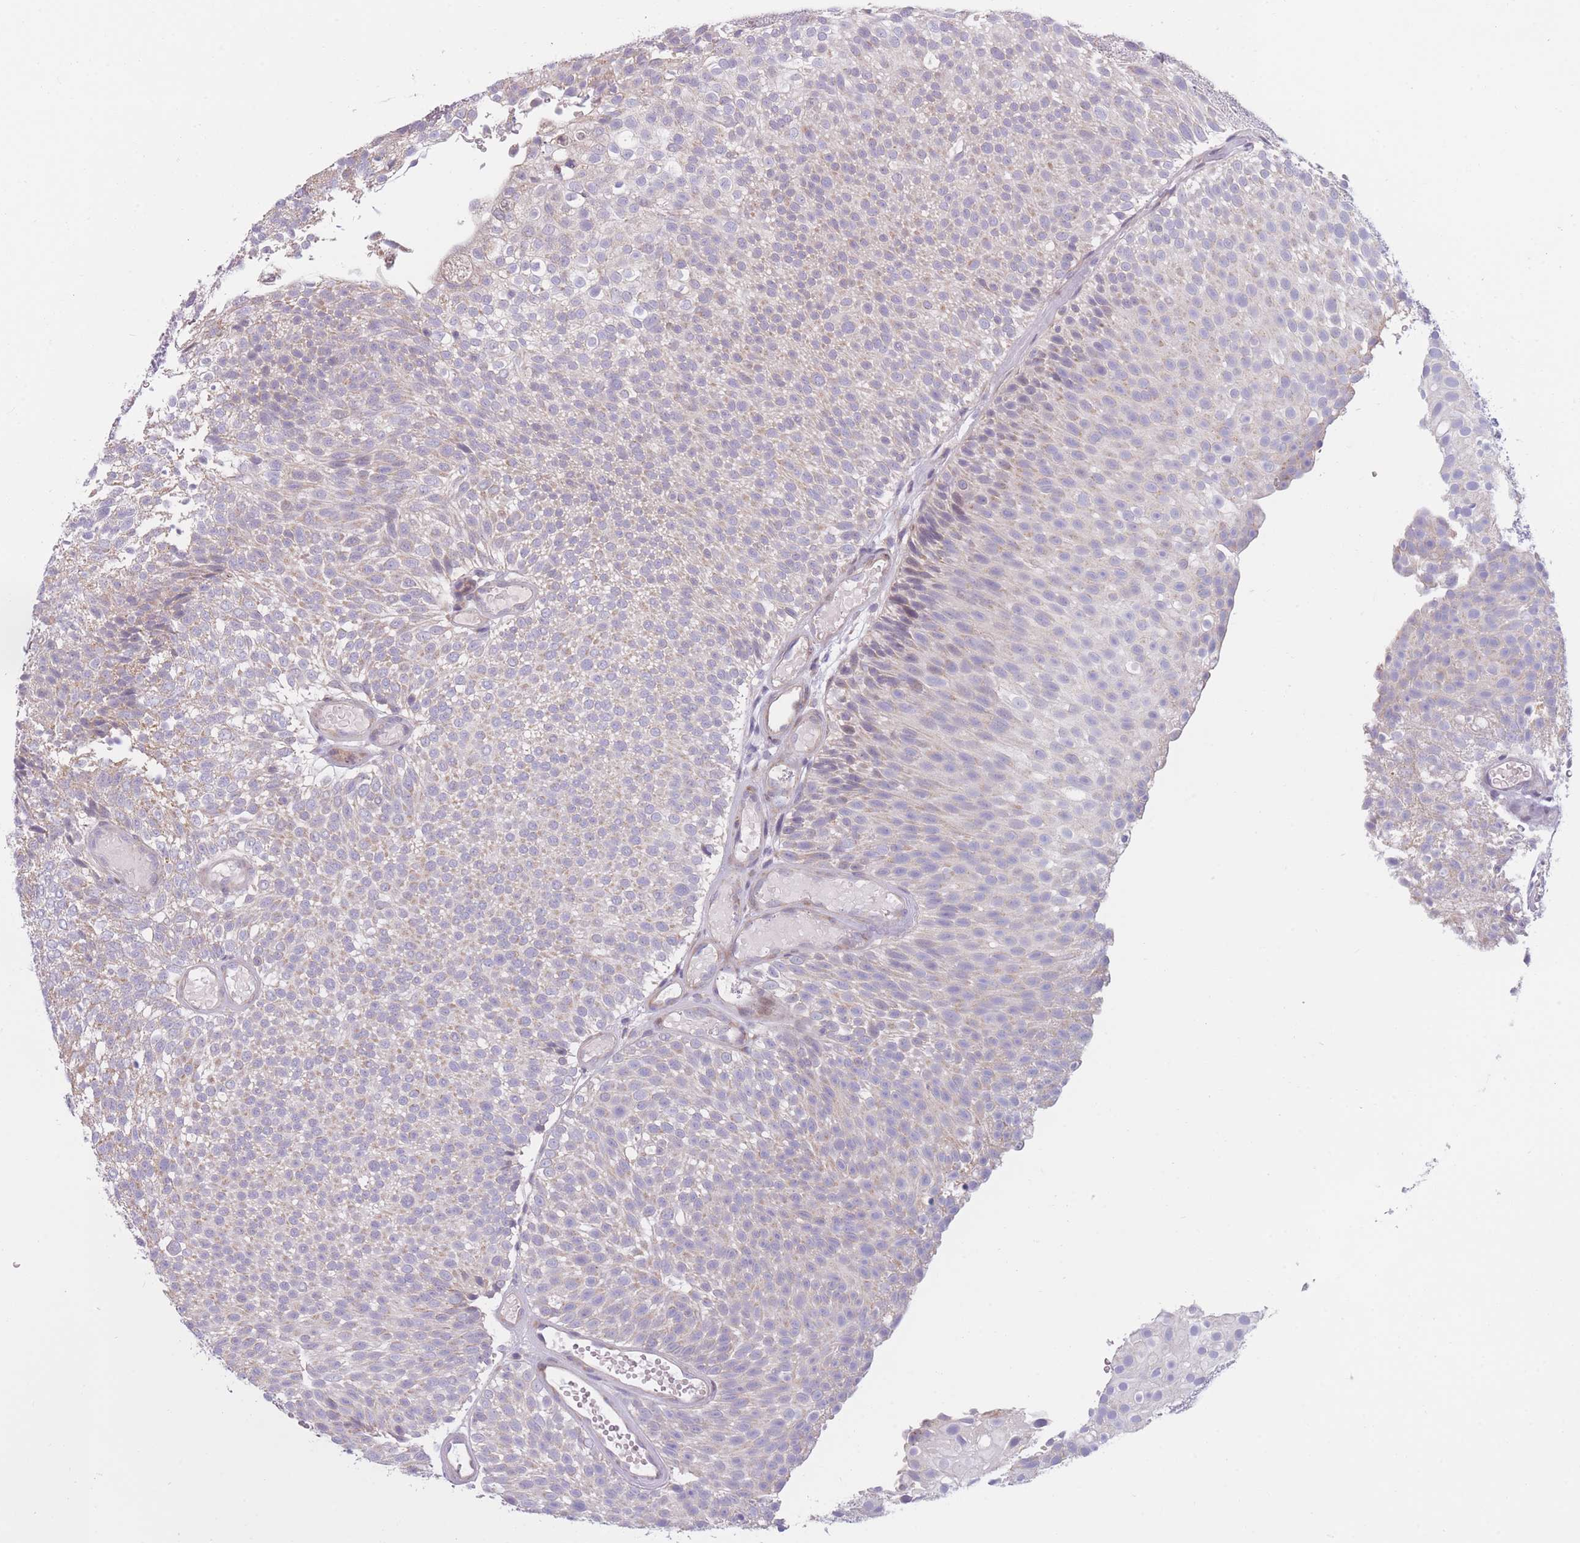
{"staining": {"intensity": "weak", "quantity": "25%-75%", "location": "cytoplasmic/membranous"}, "tissue": "urothelial cancer", "cell_type": "Tumor cells", "image_type": "cancer", "snomed": [{"axis": "morphology", "description": "Urothelial carcinoma, Low grade"}, {"axis": "topography", "description": "Urinary bladder"}], "caption": "Immunohistochemistry image of urothelial carcinoma (low-grade) stained for a protein (brown), which reveals low levels of weak cytoplasmic/membranous expression in about 25%-75% of tumor cells.", "gene": "CCNQ", "patient": {"sex": "male", "age": 78}}